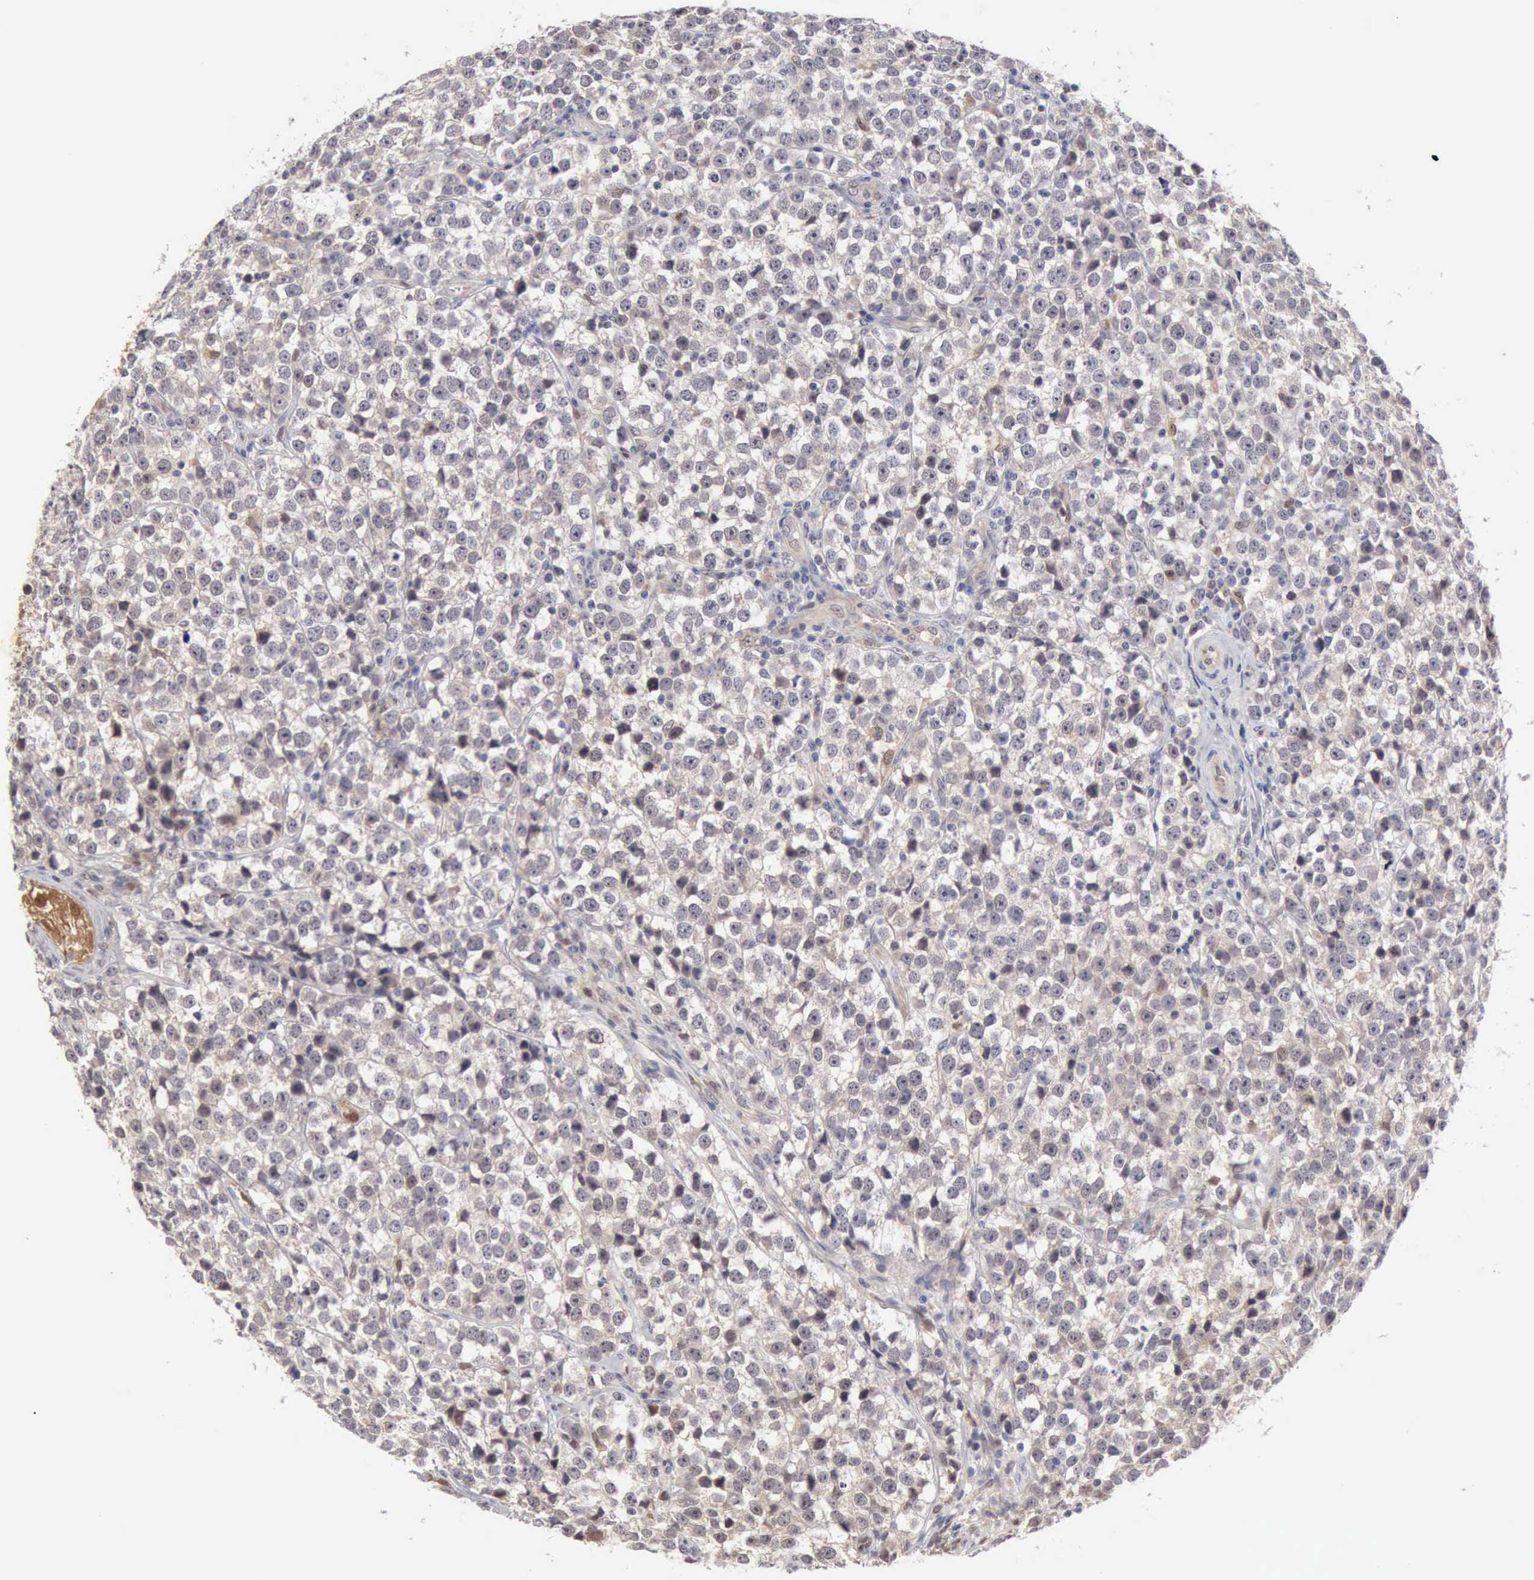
{"staining": {"intensity": "weak", "quantity": "25%-75%", "location": "cytoplasmic/membranous"}, "tissue": "testis cancer", "cell_type": "Tumor cells", "image_type": "cancer", "snomed": [{"axis": "morphology", "description": "Seminoma, NOS"}, {"axis": "topography", "description": "Testis"}], "caption": "DAB immunohistochemical staining of human testis seminoma shows weak cytoplasmic/membranous protein expression in about 25%-75% of tumor cells.", "gene": "PTGR2", "patient": {"sex": "male", "age": 25}}